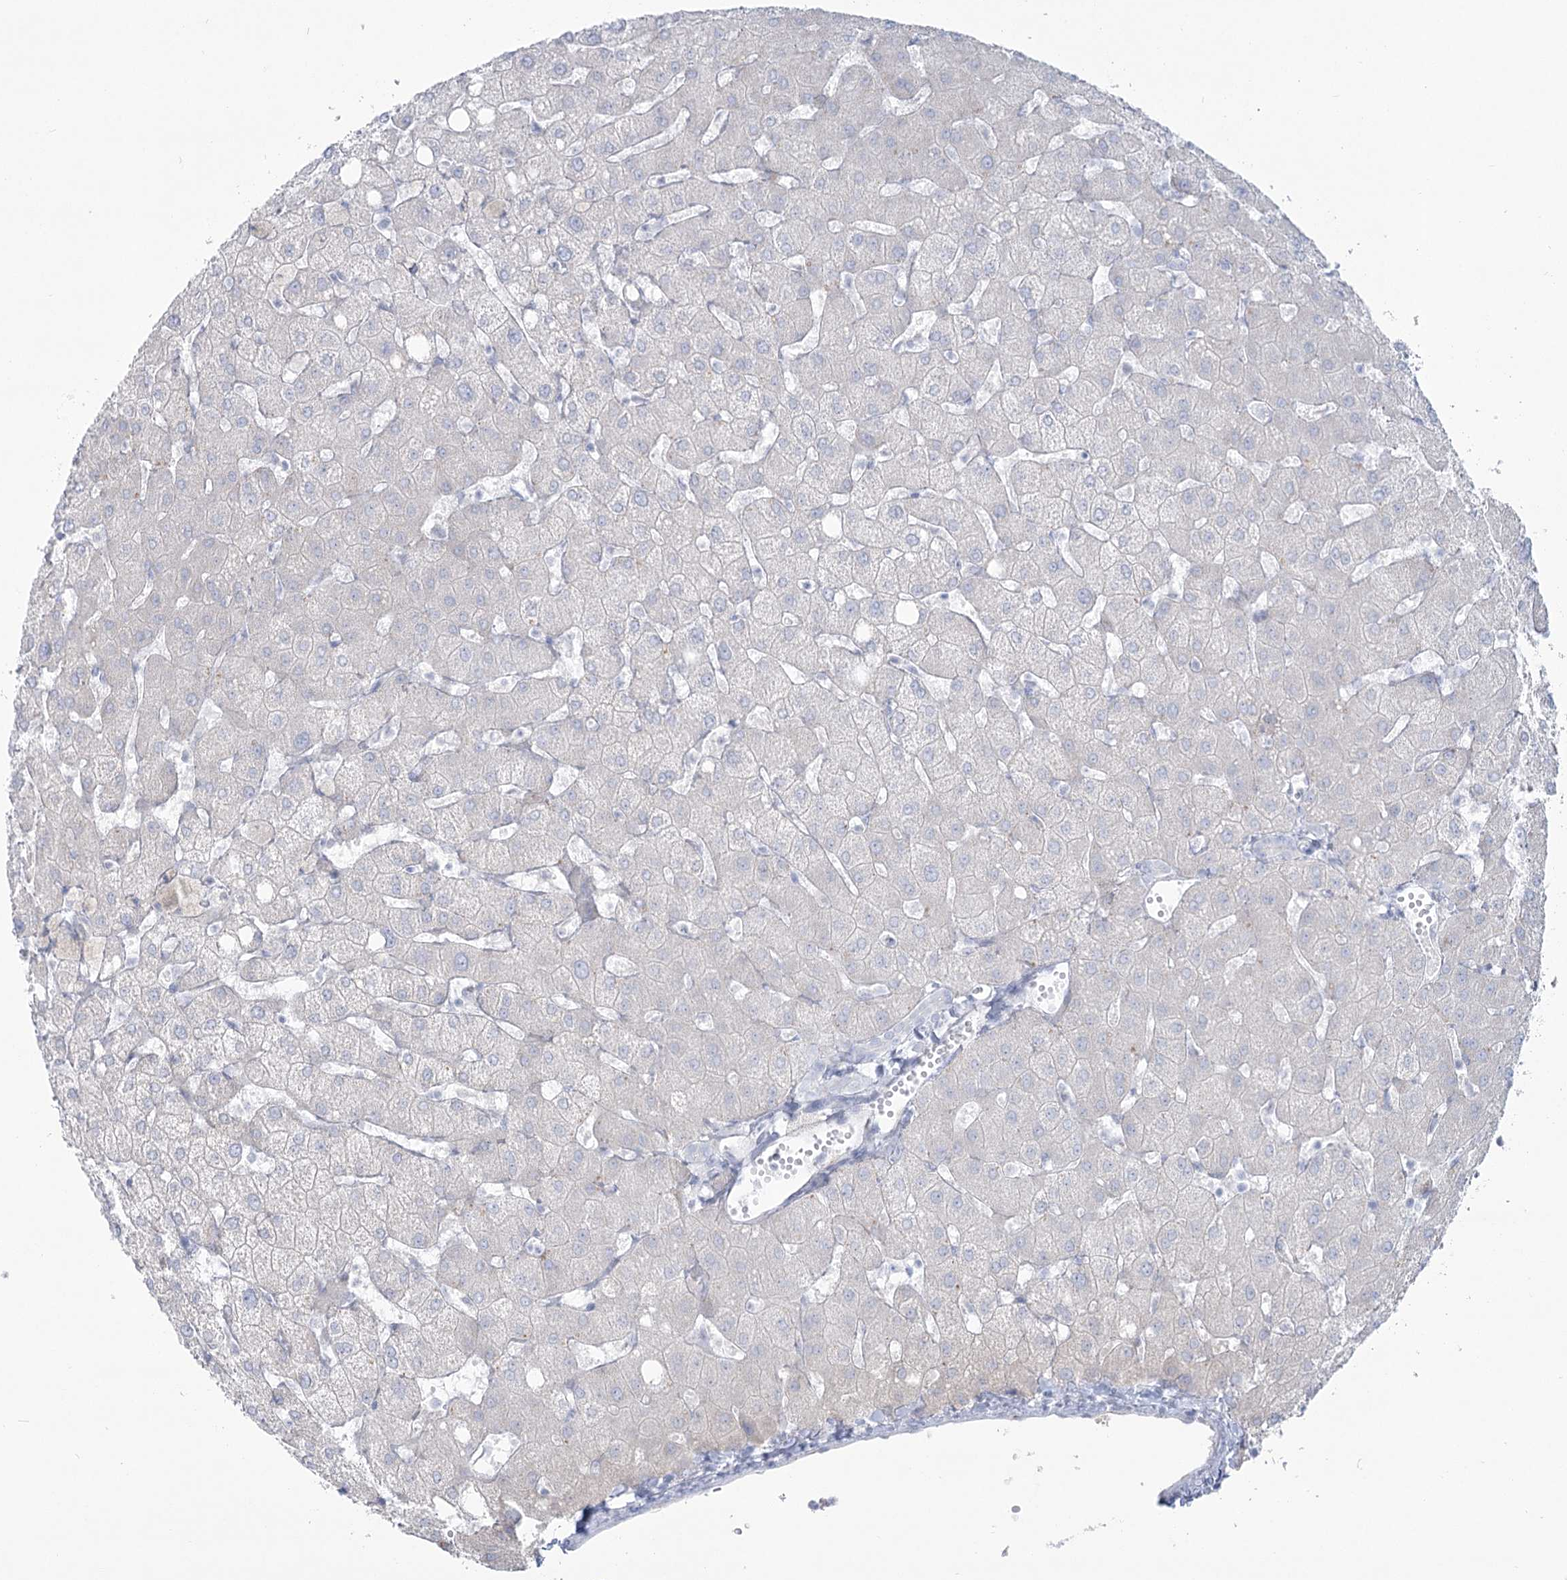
{"staining": {"intensity": "negative", "quantity": "none", "location": "none"}, "tissue": "liver", "cell_type": "Cholangiocytes", "image_type": "normal", "snomed": [{"axis": "morphology", "description": "Normal tissue, NOS"}, {"axis": "topography", "description": "Liver"}], "caption": "High power microscopy histopathology image of an immunohistochemistry (IHC) histopathology image of normal liver, revealing no significant expression in cholangiocytes.", "gene": "ZNF843", "patient": {"sex": "female", "age": 54}}